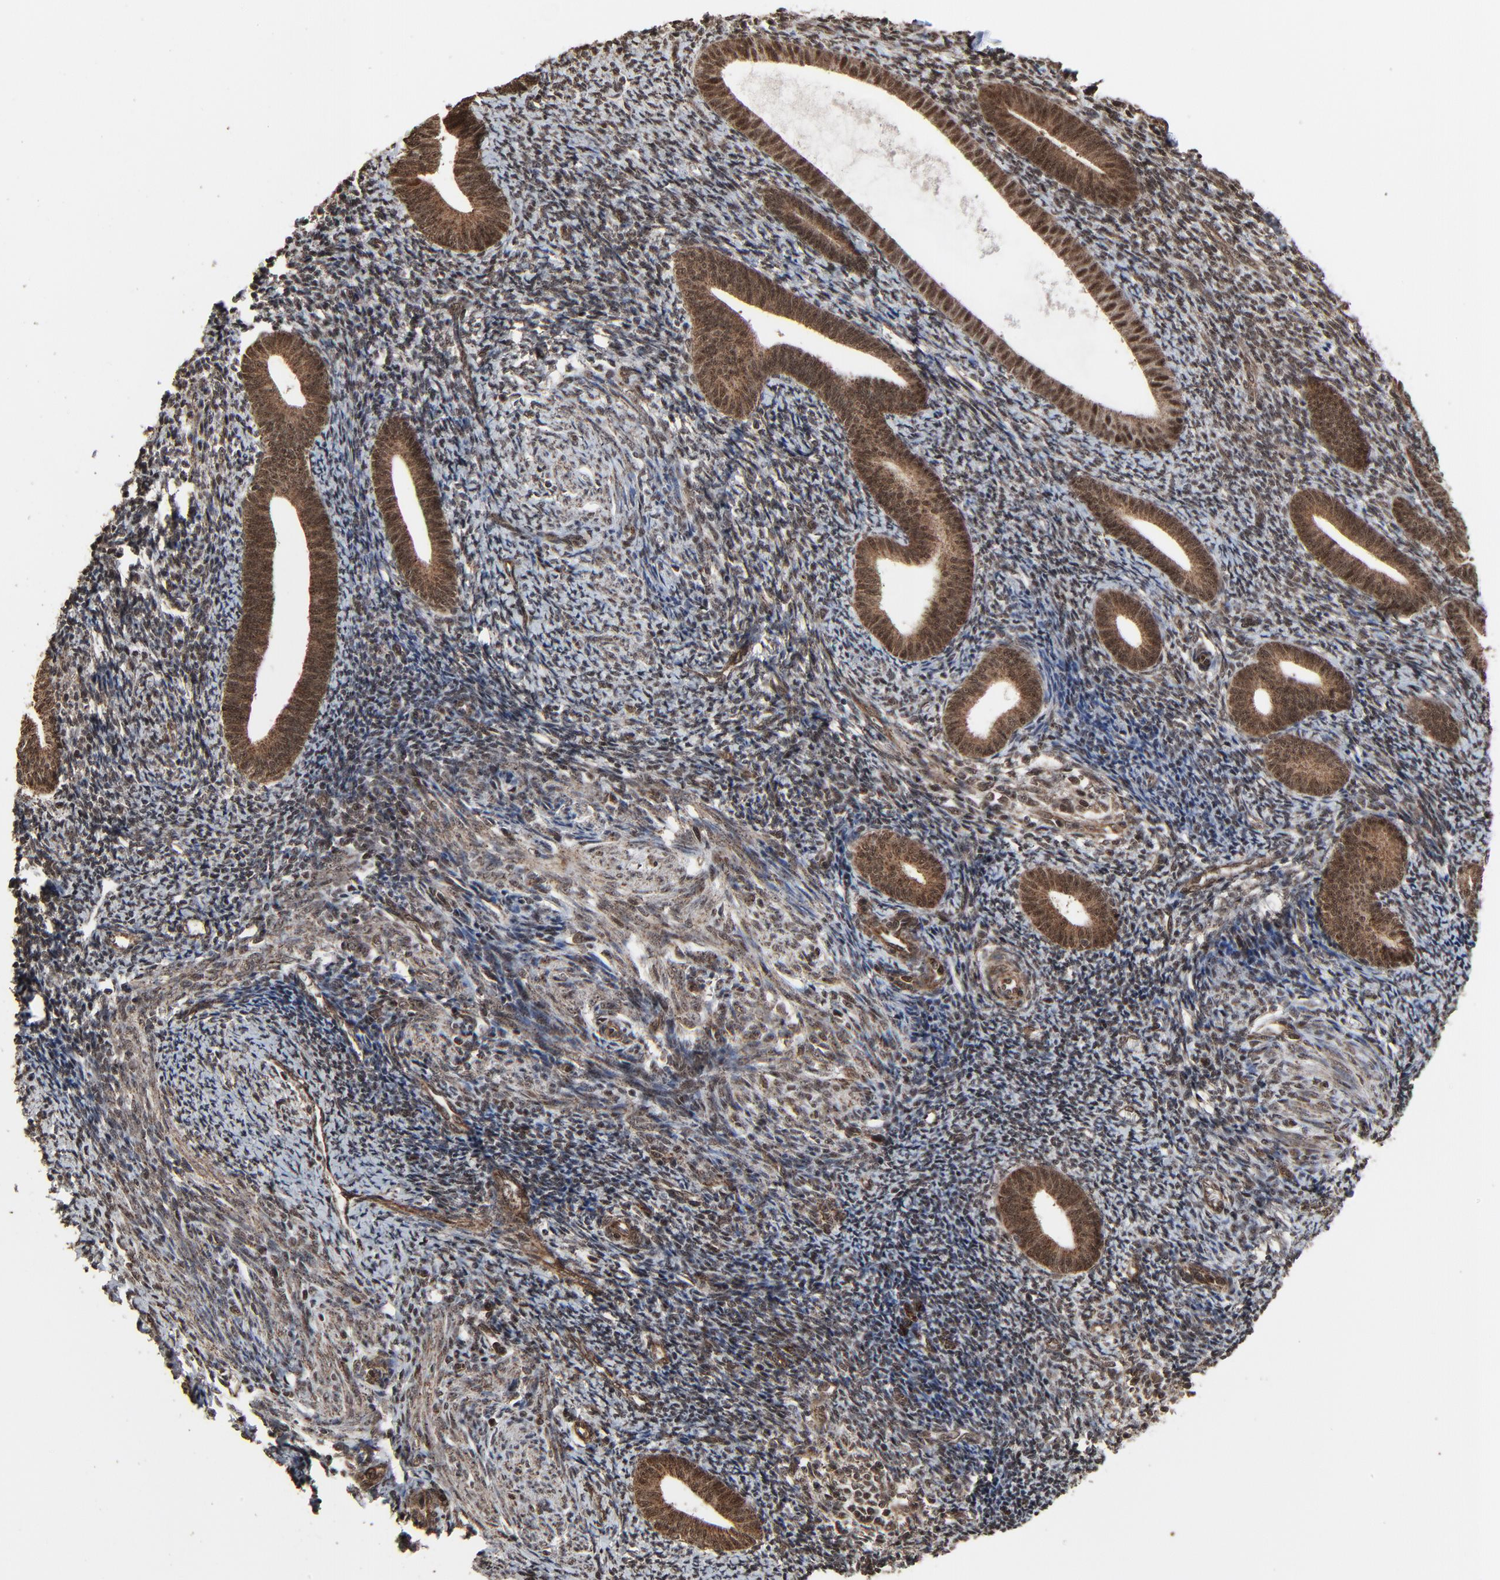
{"staining": {"intensity": "moderate", "quantity": "25%-75%", "location": "cytoplasmic/membranous,nuclear"}, "tissue": "endometrium", "cell_type": "Cells in endometrial stroma", "image_type": "normal", "snomed": [{"axis": "morphology", "description": "Normal tissue, NOS"}, {"axis": "topography", "description": "Endometrium"}], "caption": "Moderate cytoplasmic/membranous,nuclear protein expression is appreciated in approximately 25%-75% of cells in endometrial stroma in endometrium. (DAB (3,3'-diaminobenzidine) = brown stain, brightfield microscopy at high magnification).", "gene": "RHOJ", "patient": {"sex": "female", "age": 57}}